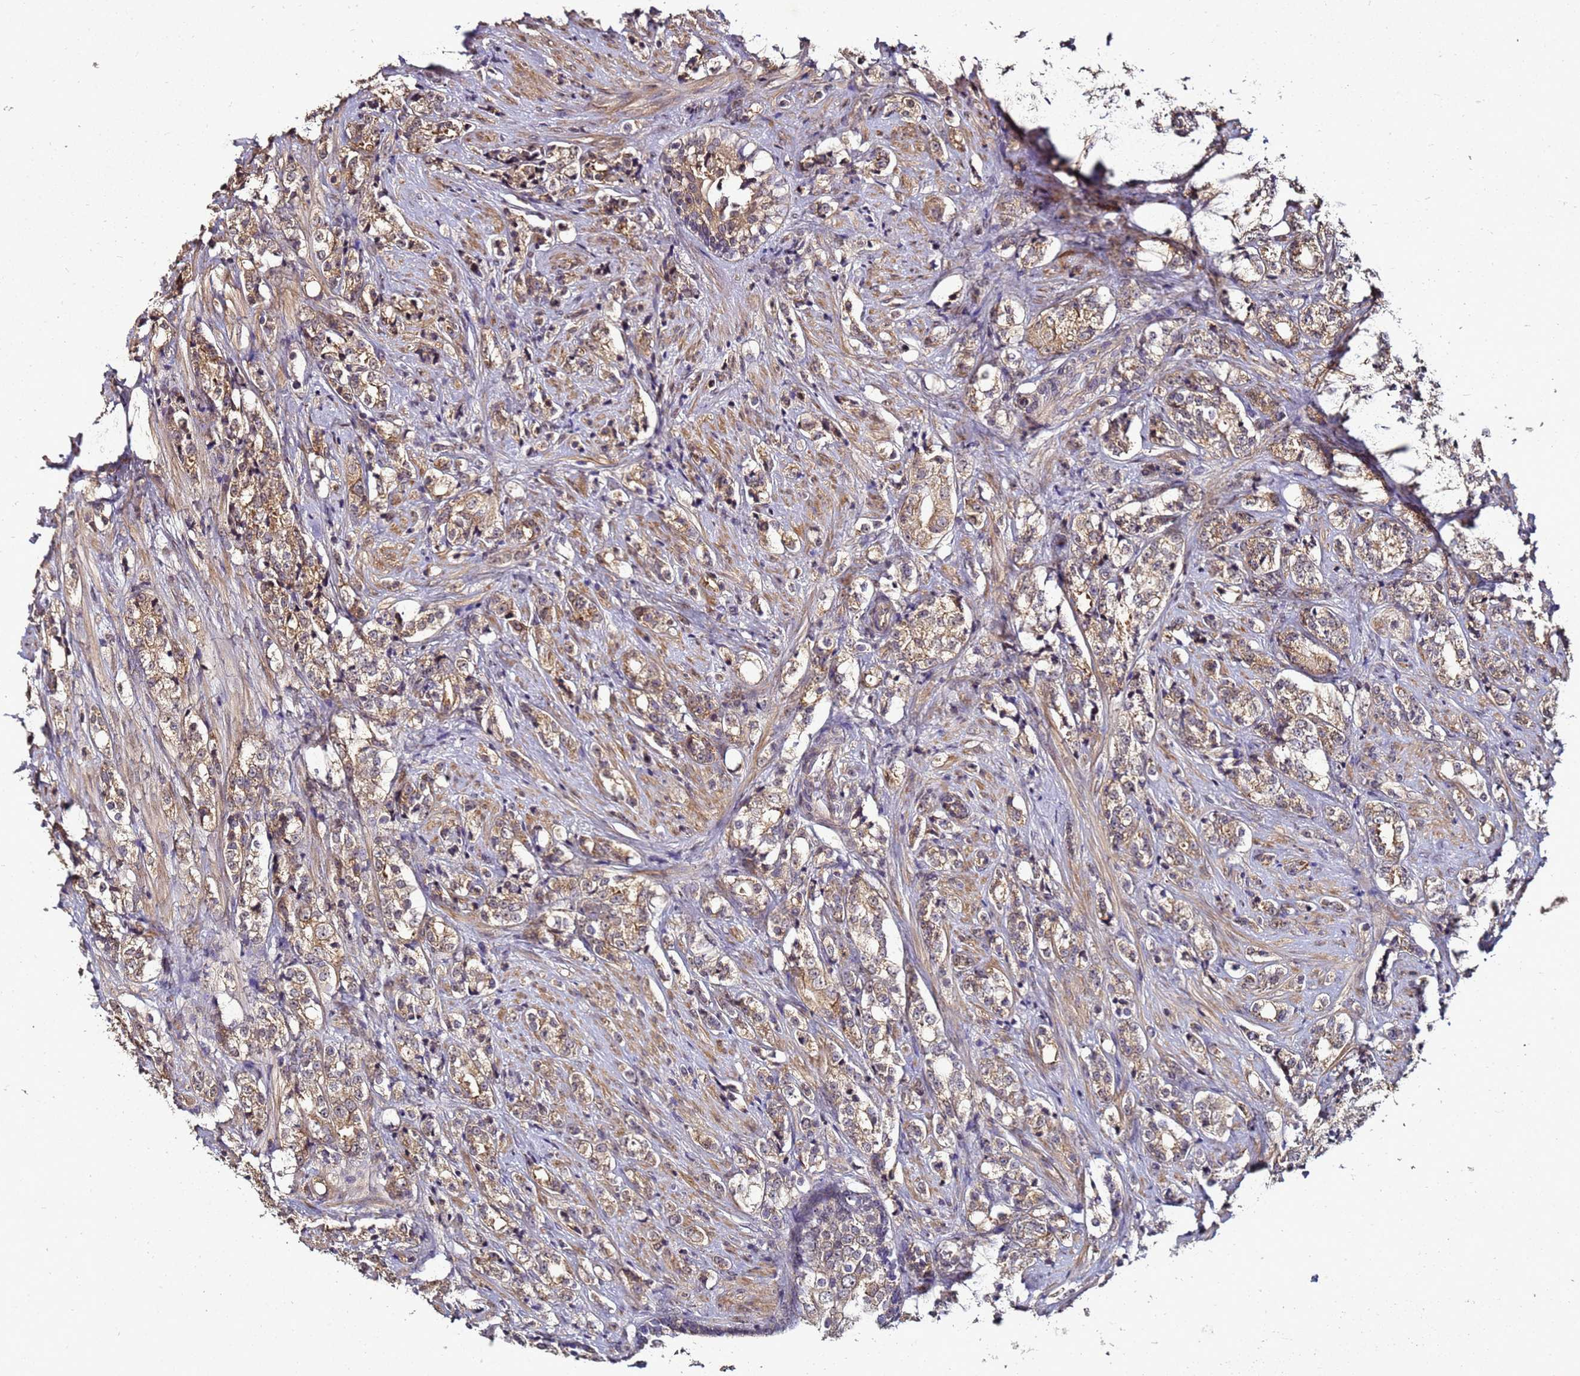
{"staining": {"intensity": "moderate", "quantity": ">75%", "location": "cytoplasmic/membranous"}, "tissue": "prostate cancer", "cell_type": "Tumor cells", "image_type": "cancer", "snomed": [{"axis": "morphology", "description": "Adenocarcinoma, High grade"}, {"axis": "topography", "description": "Prostate"}], "caption": "The photomicrograph displays immunohistochemical staining of prostate adenocarcinoma (high-grade). There is moderate cytoplasmic/membranous staining is seen in approximately >75% of tumor cells. (DAB (3,3'-diaminobenzidine) IHC, brown staining for protein, blue staining for nuclei).", "gene": "ANKRD17", "patient": {"sex": "male", "age": 69}}